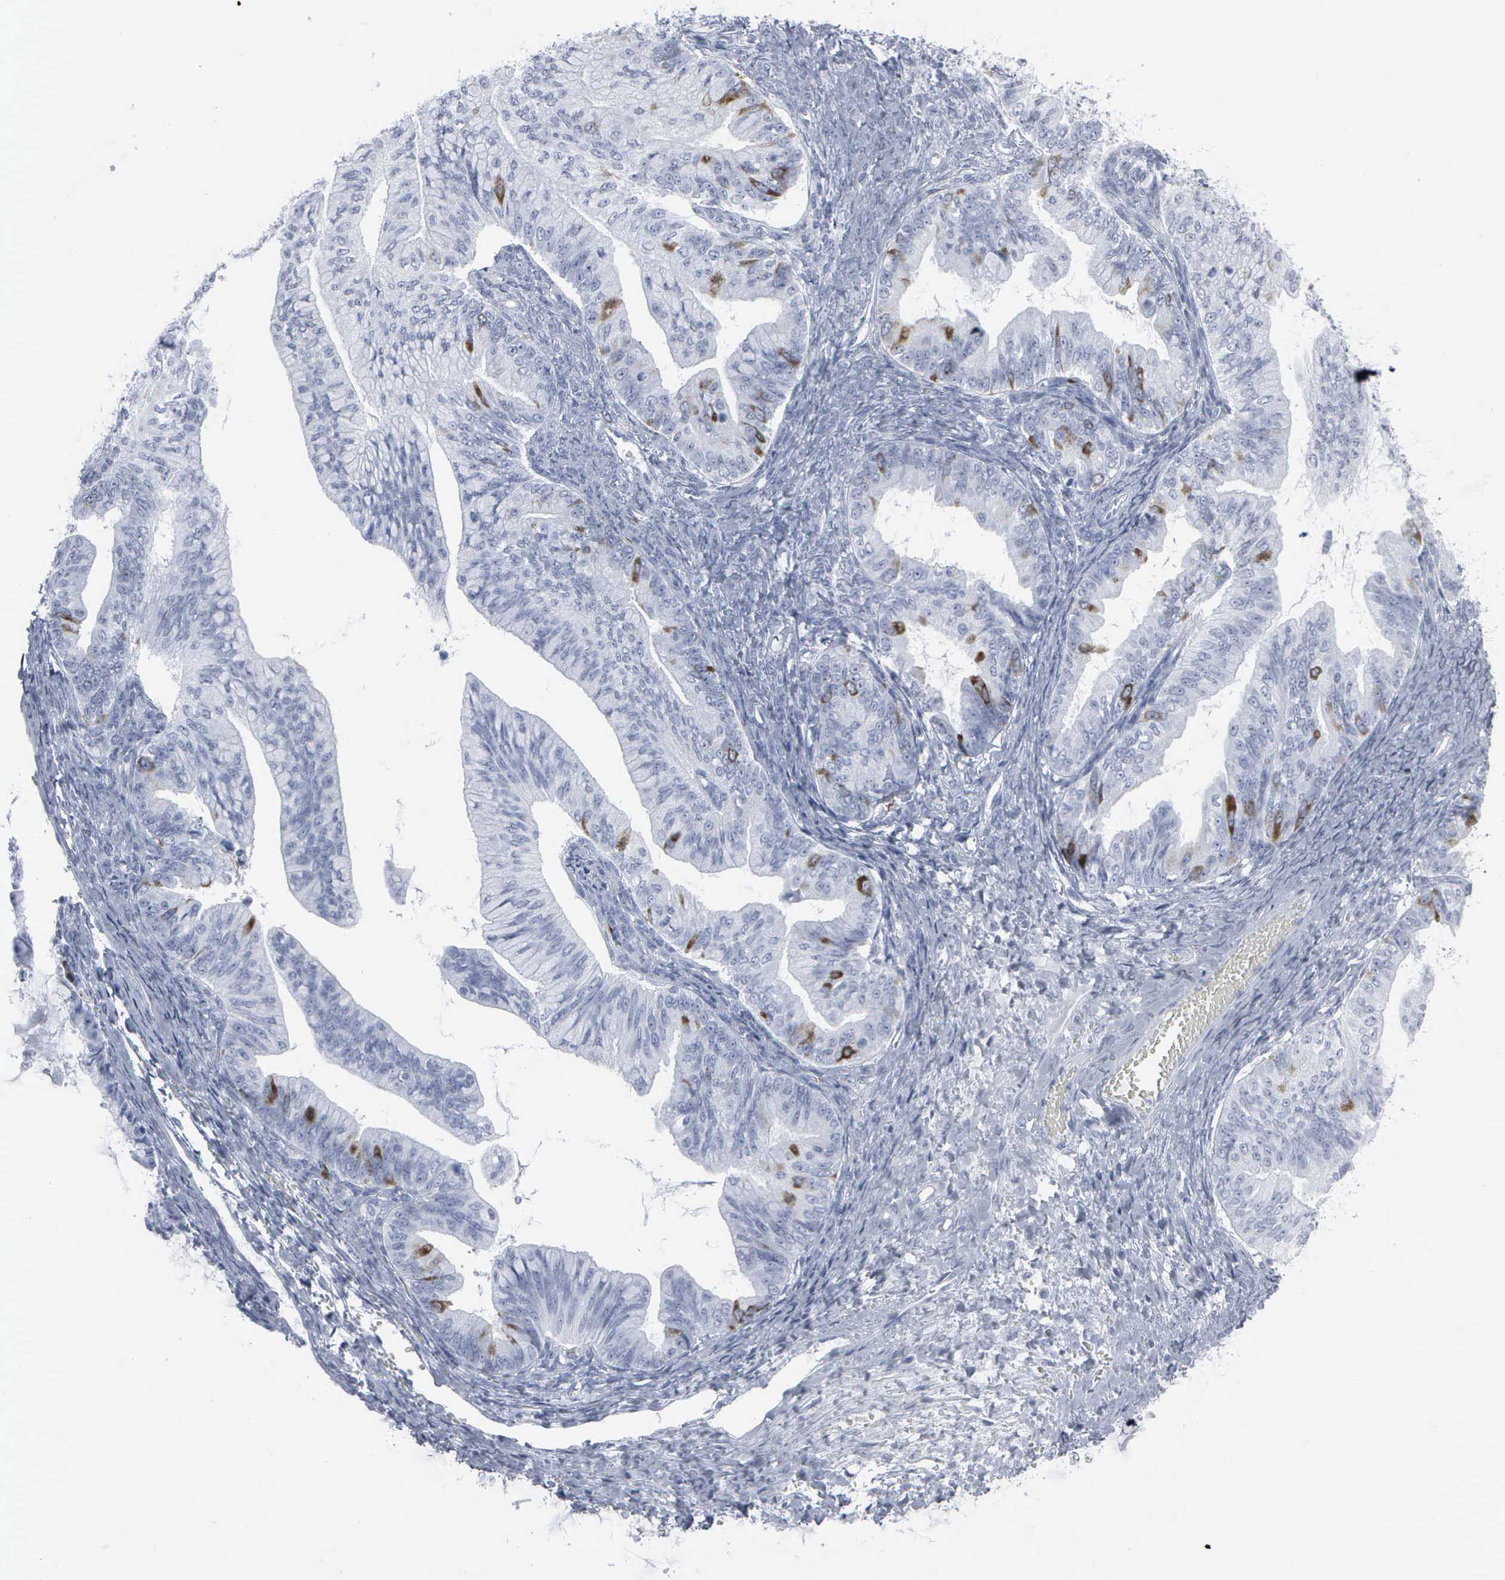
{"staining": {"intensity": "moderate", "quantity": "<25%", "location": "cytoplasmic/membranous"}, "tissue": "ovarian cancer", "cell_type": "Tumor cells", "image_type": "cancer", "snomed": [{"axis": "morphology", "description": "Cystadenocarcinoma, mucinous, NOS"}, {"axis": "topography", "description": "Ovary"}], "caption": "DAB immunohistochemical staining of human mucinous cystadenocarcinoma (ovarian) reveals moderate cytoplasmic/membranous protein positivity in about <25% of tumor cells. (DAB (3,3'-diaminobenzidine) = brown stain, brightfield microscopy at high magnification).", "gene": "CCNB1", "patient": {"sex": "female", "age": 36}}